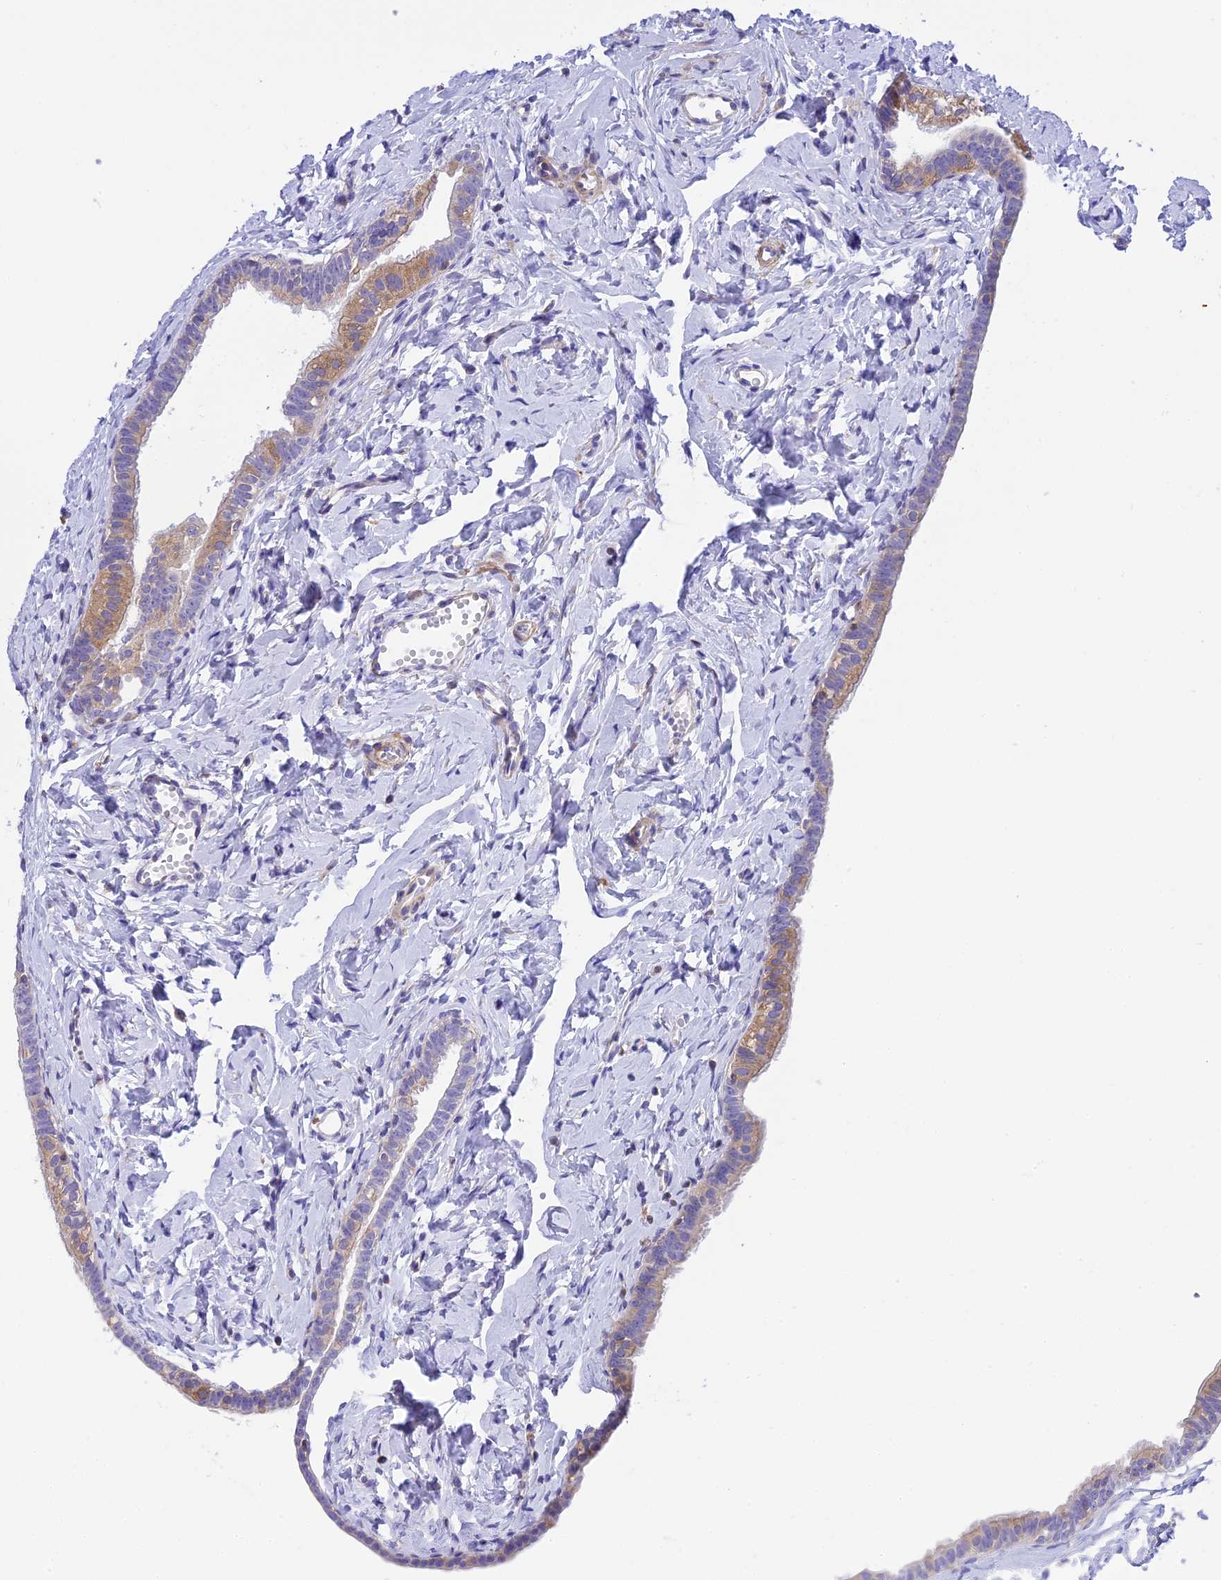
{"staining": {"intensity": "weak", "quantity": "25%-75%", "location": "cytoplasmic/membranous"}, "tissue": "fallopian tube", "cell_type": "Glandular cells", "image_type": "normal", "snomed": [{"axis": "morphology", "description": "Normal tissue, NOS"}, {"axis": "topography", "description": "Fallopian tube"}], "caption": "Weak cytoplasmic/membranous staining for a protein is seen in about 25%-75% of glandular cells of unremarkable fallopian tube using immunohistochemistry (IHC).", "gene": "CORO7", "patient": {"sex": "female", "age": 66}}